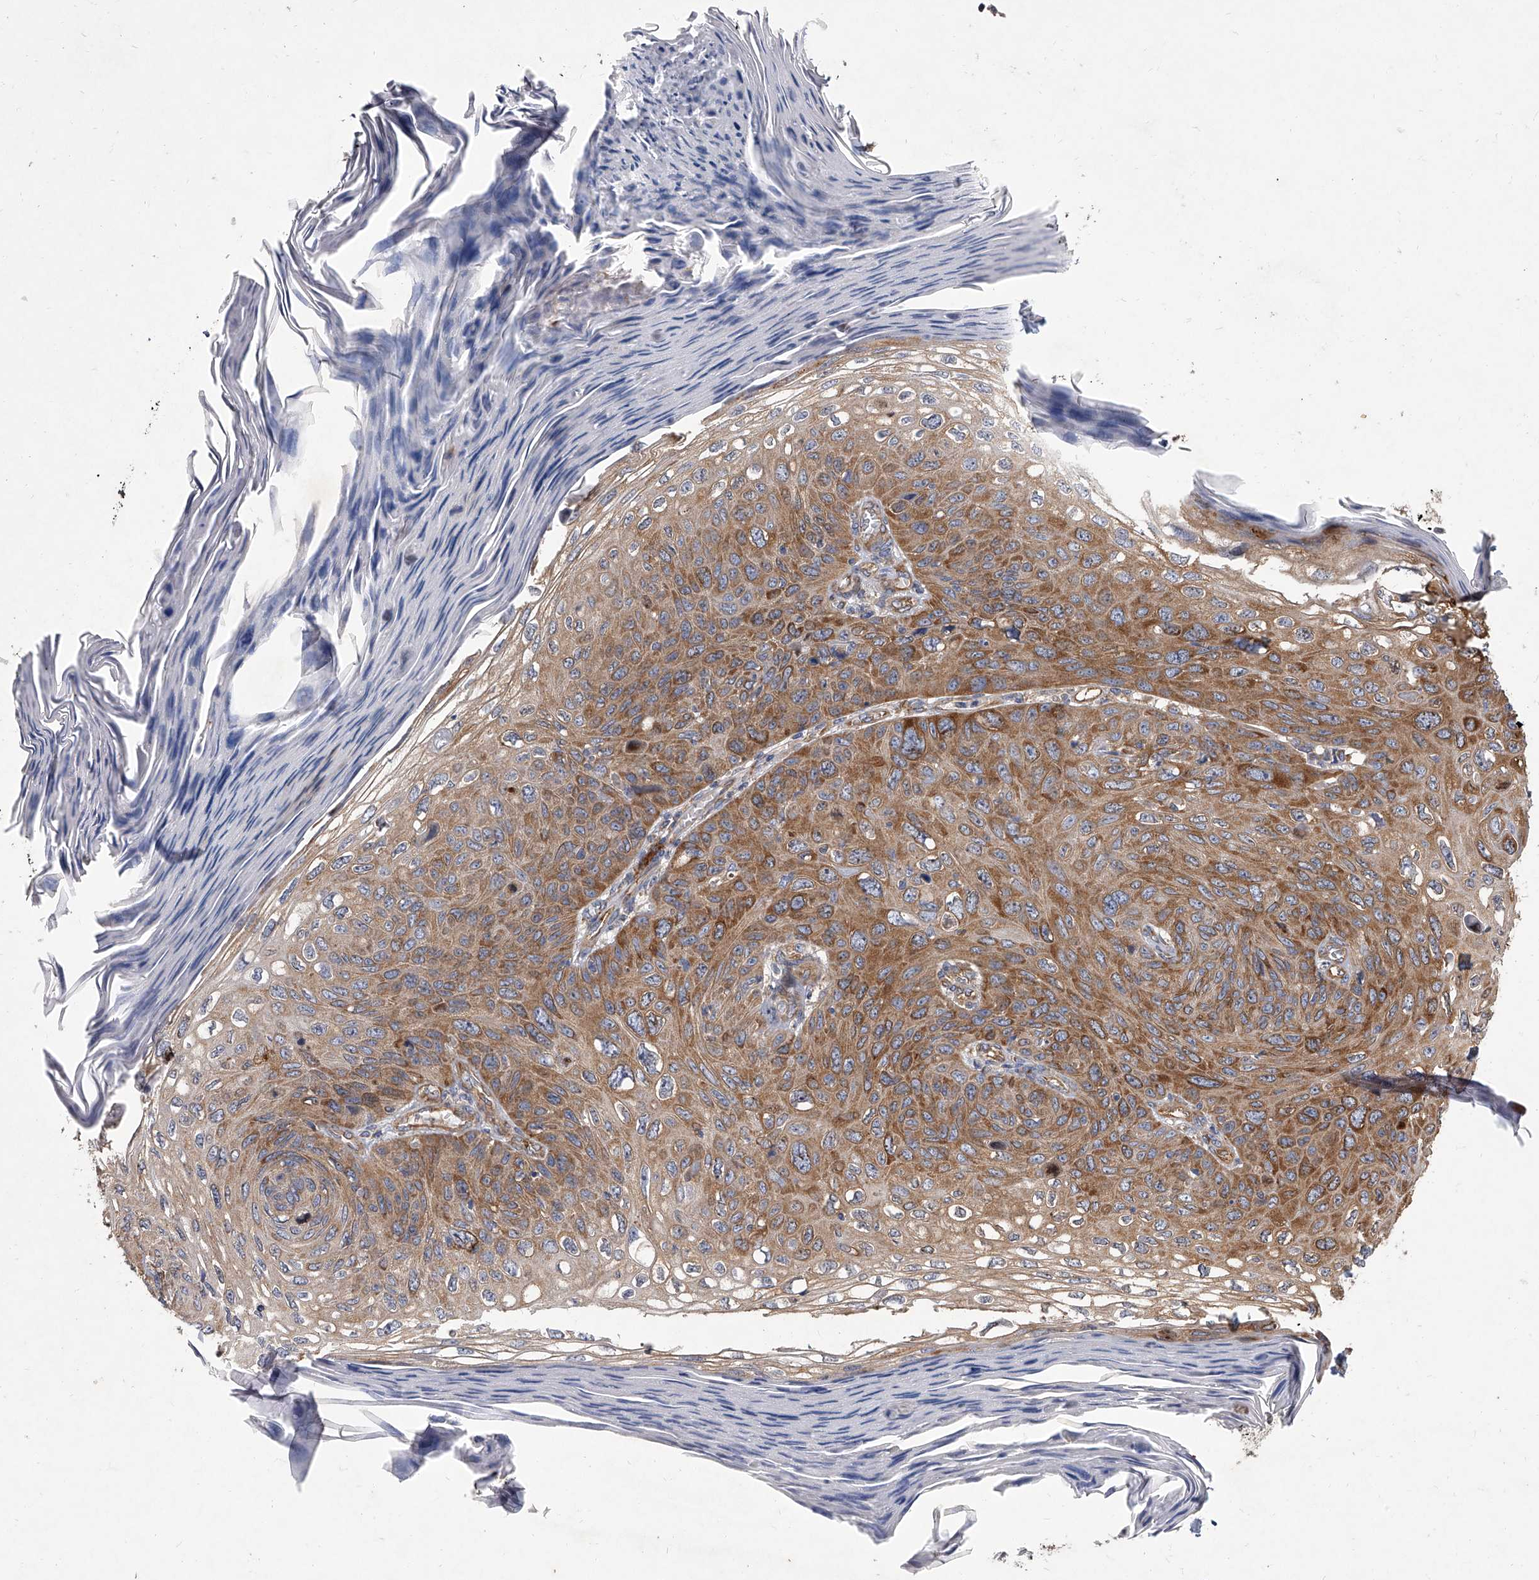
{"staining": {"intensity": "moderate", "quantity": ">75%", "location": "cytoplasmic/membranous"}, "tissue": "skin cancer", "cell_type": "Tumor cells", "image_type": "cancer", "snomed": [{"axis": "morphology", "description": "Squamous cell carcinoma, NOS"}, {"axis": "topography", "description": "Skin"}], "caption": "A brown stain labels moderate cytoplasmic/membranous positivity of a protein in squamous cell carcinoma (skin) tumor cells.", "gene": "EIF2S2", "patient": {"sex": "female", "age": 90}}